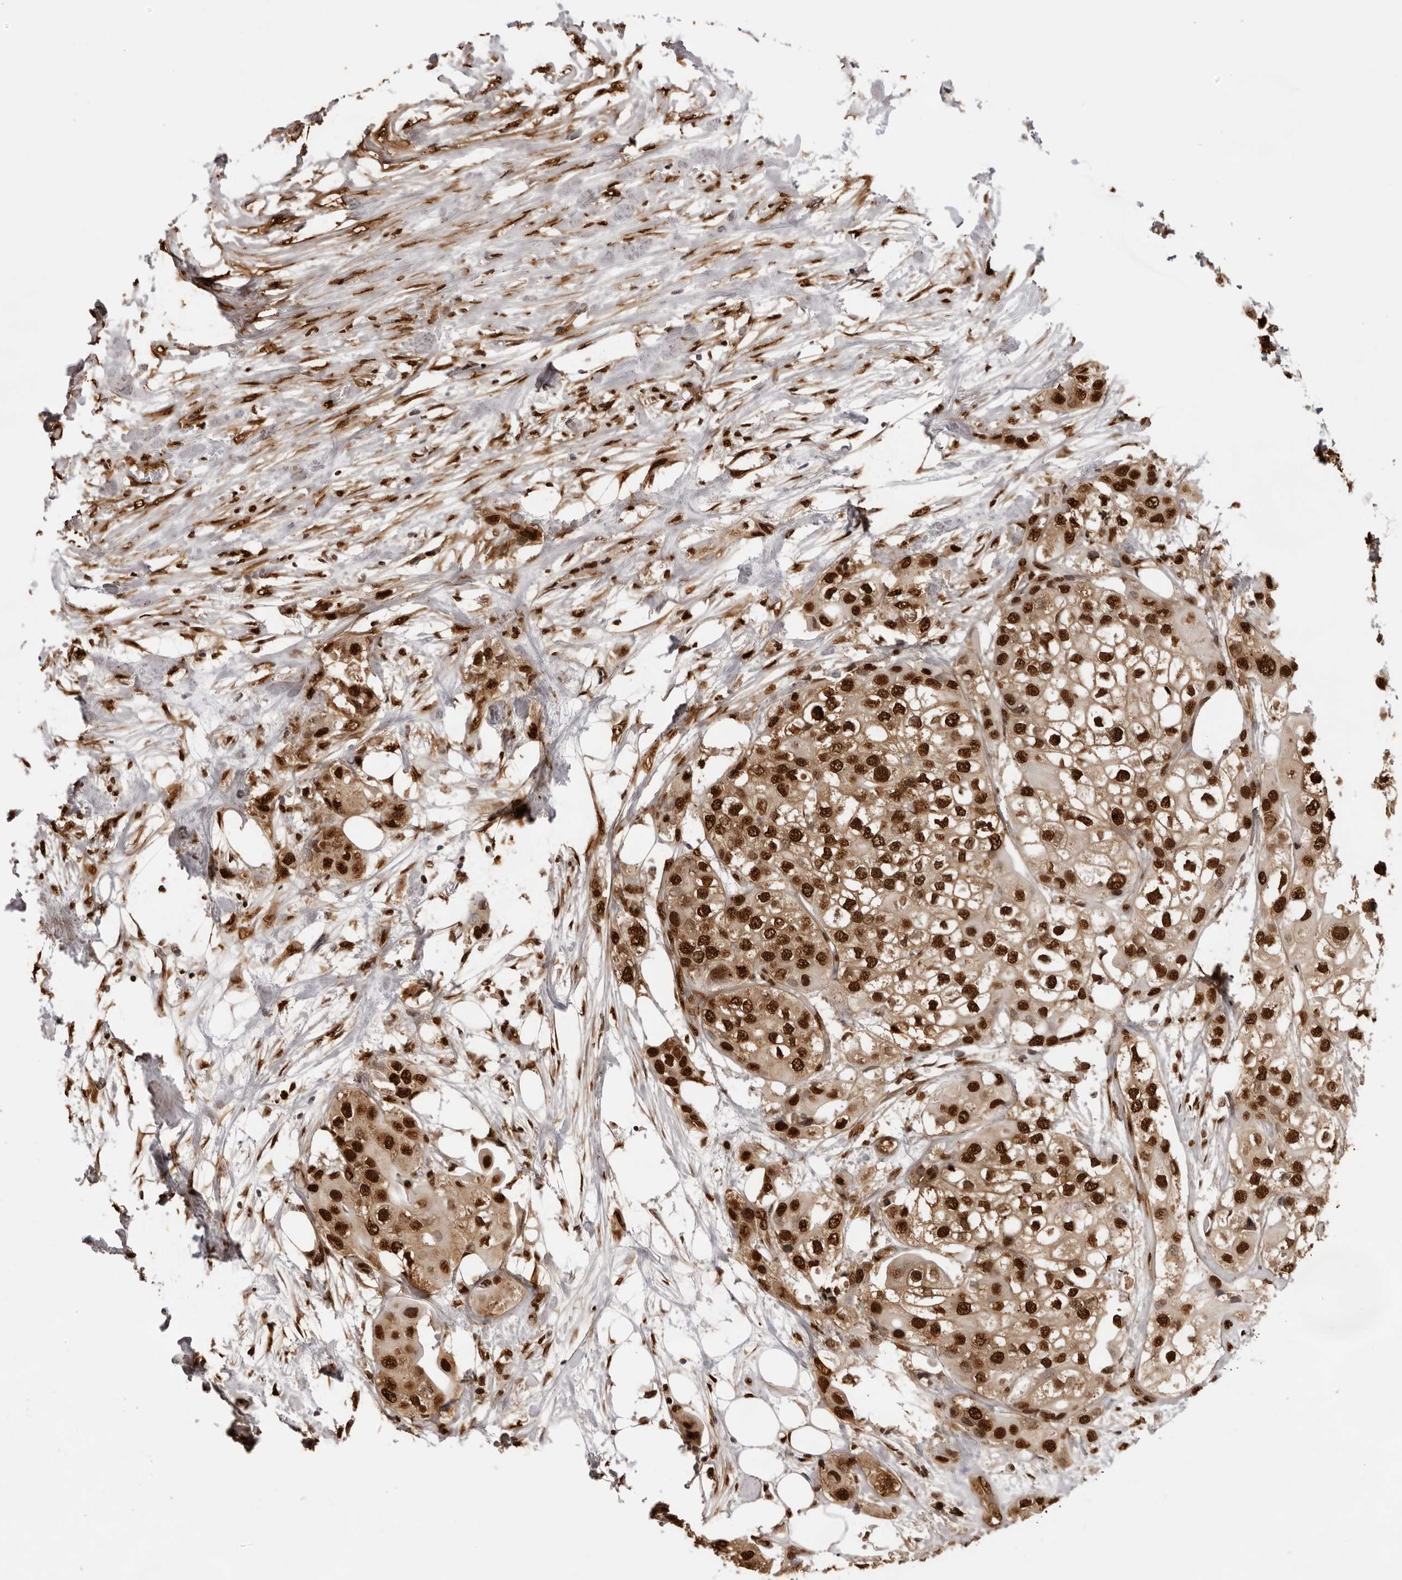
{"staining": {"intensity": "strong", "quantity": ">75%", "location": "nuclear"}, "tissue": "urothelial cancer", "cell_type": "Tumor cells", "image_type": "cancer", "snomed": [{"axis": "morphology", "description": "Urothelial carcinoma, High grade"}, {"axis": "topography", "description": "Urinary bladder"}], "caption": "A brown stain shows strong nuclear staining of a protein in human urothelial carcinoma (high-grade) tumor cells.", "gene": "ZFP91", "patient": {"sex": "male", "age": 64}}